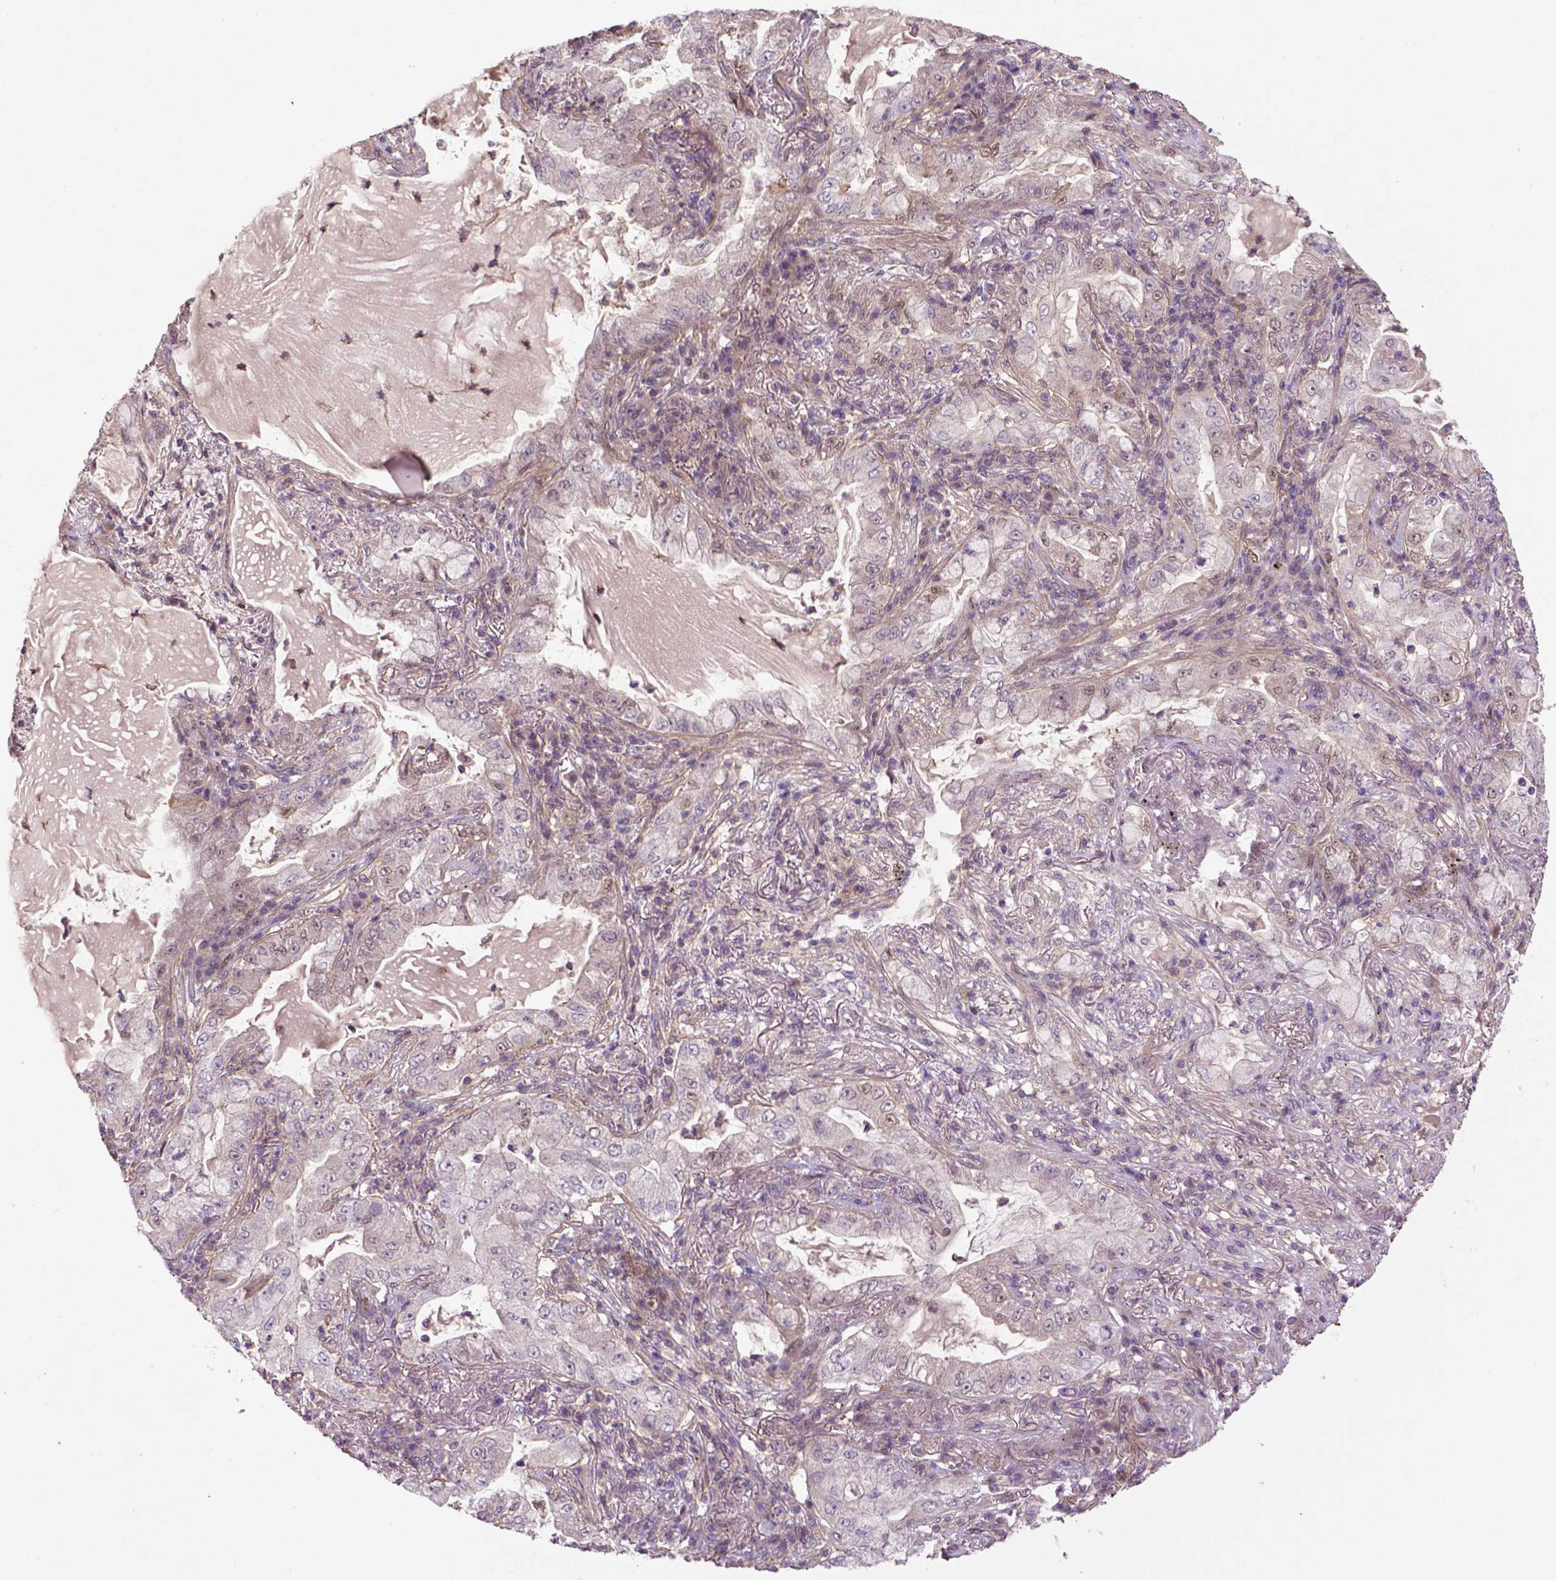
{"staining": {"intensity": "negative", "quantity": "none", "location": "none"}, "tissue": "lung cancer", "cell_type": "Tumor cells", "image_type": "cancer", "snomed": [{"axis": "morphology", "description": "Adenocarcinoma, NOS"}, {"axis": "topography", "description": "Lung"}], "caption": "An immunohistochemistry (IHC) micrograph of lung adenocarcinoma is shown. There is no staining in tumor cells of lung adenocarcinoma. (Brightfield microscopy of DAB immunohistochemistry (IHC) at high magnification).", "gene": "HSPBP1", "patient": {"sex": "female", "age": 73}}